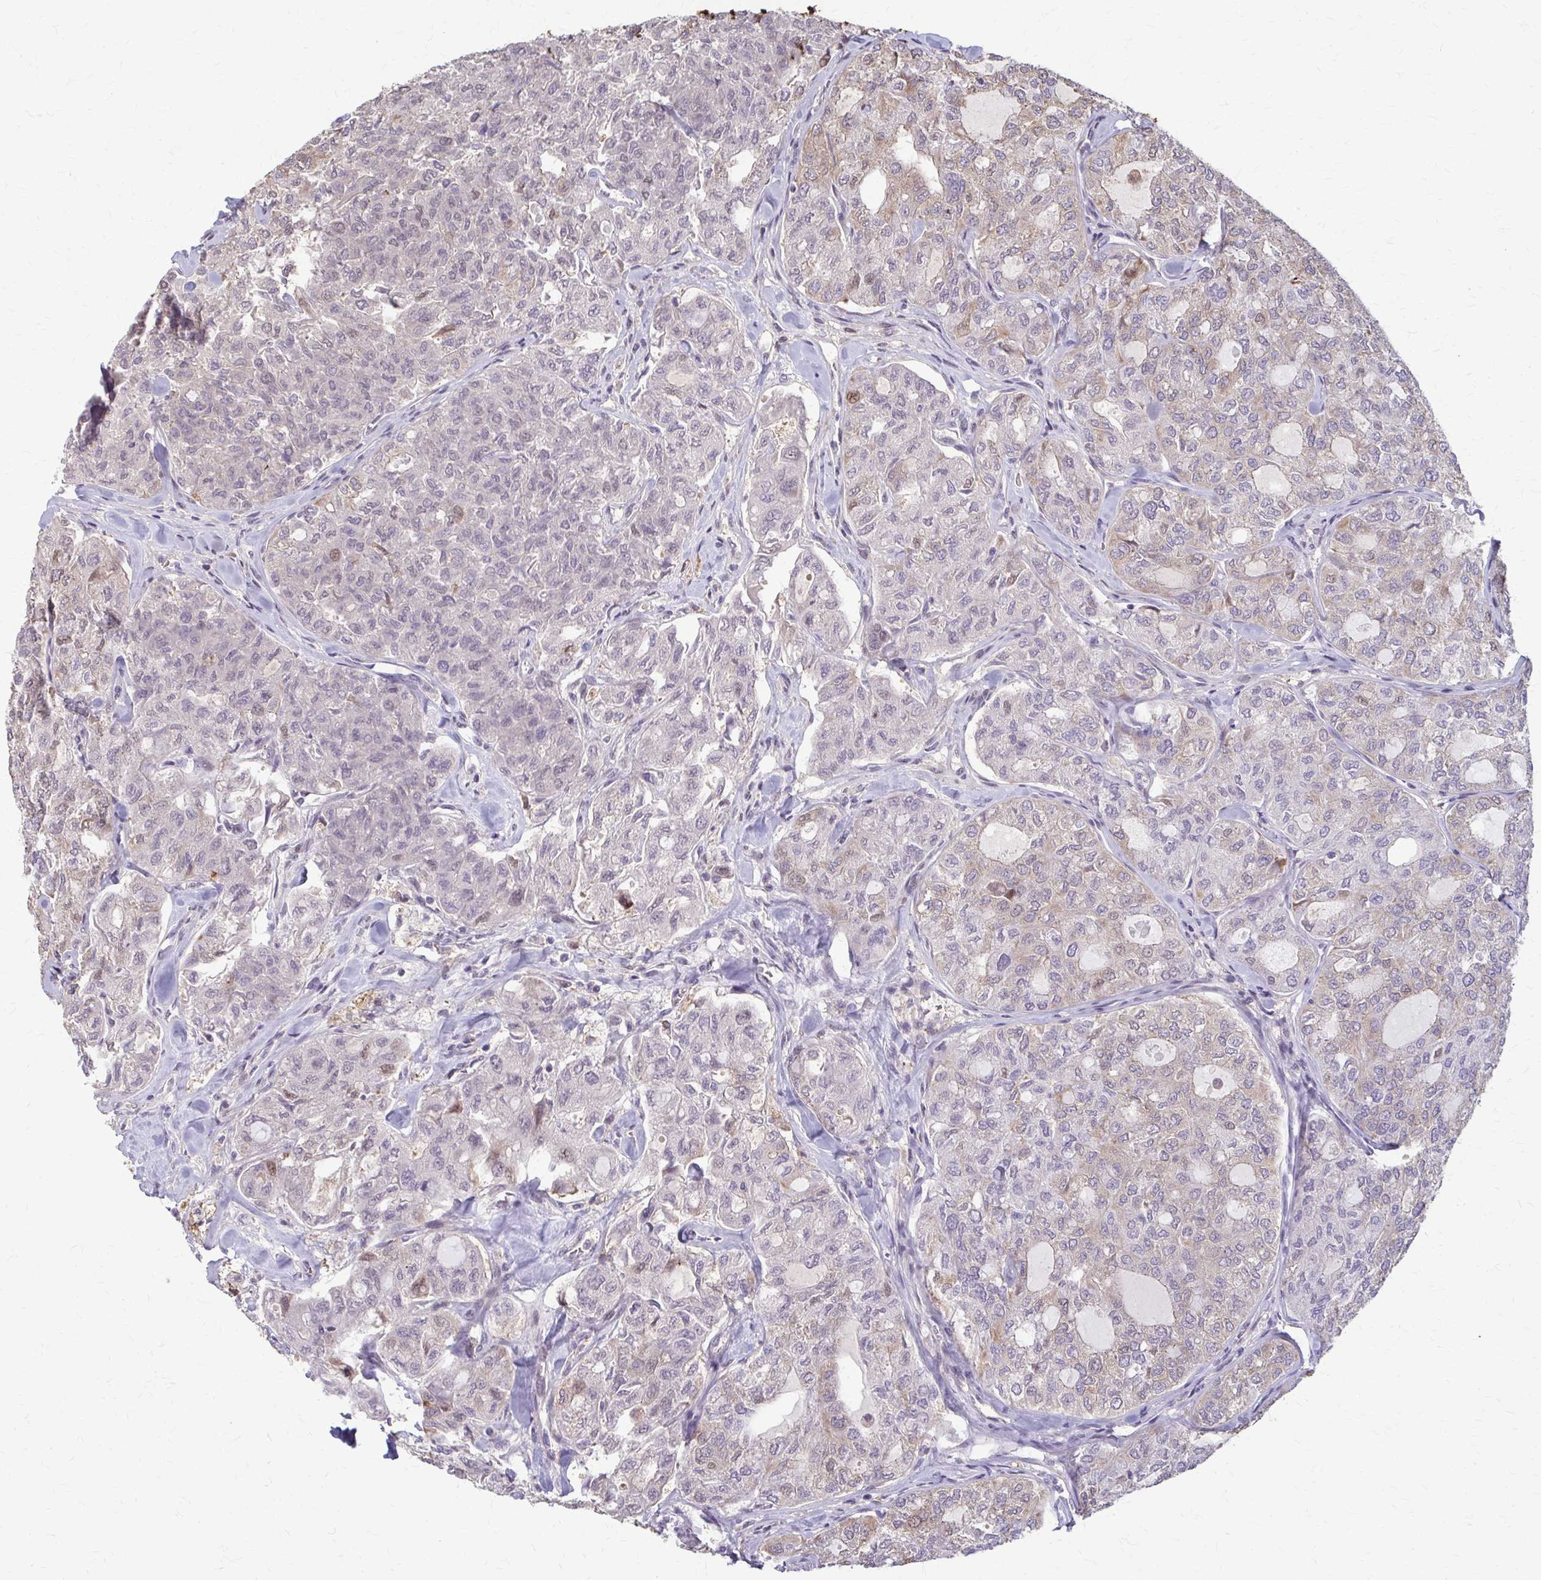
{"staining": {"intensity": "moderate", "quantity": "<25%", "location": "cytoplasmic/membranous"}, "tissue": "thyroid cancer", "cell_type": "Tumor cells", "image_type": "cancer", "snomed": [{"axis": "morphology", "description": "Follicular adenoma carcinoma, NOS"}, {"axis": "topography", "description": "Thyroid gland"}], "caption": "The histopathology image shows a brown stain indicating the presence of a protein in the cytoplasmic/membranous of tumor cells in follicular adenoma carcinoma (thyroid). (brown staining indicates protein expression, while blue staining denotes nuclei).", "gene": "ZNF34", "patient": {"sex": "male", "age": 75}}